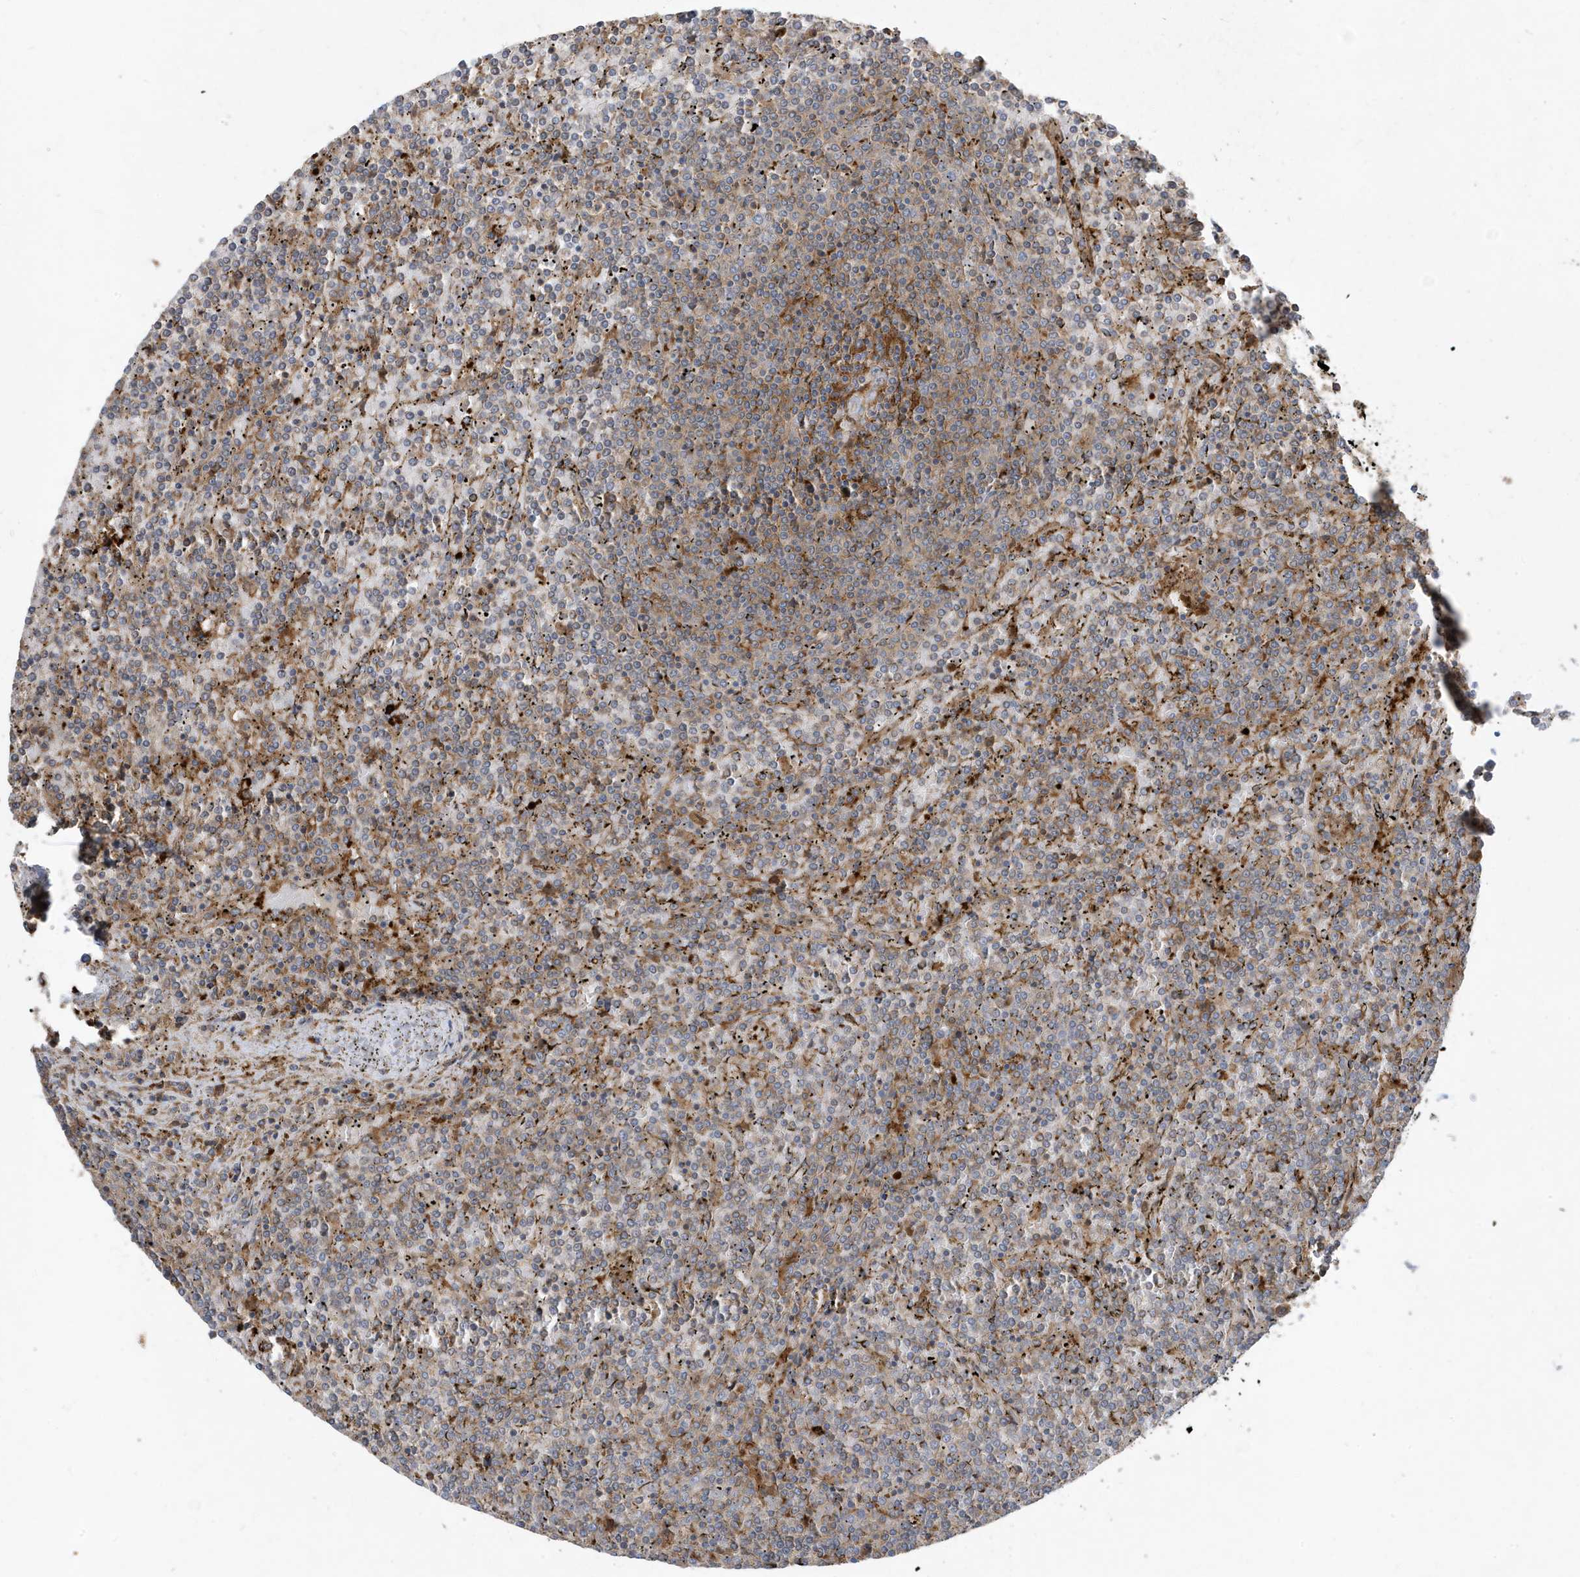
{"staining": {"intensity": "negative", "quantity": "none", "location": "none"}, "tissue": "lymphoma", "cell_type": "Tumor cells", "image_type": "cancer", "snomed": [{"axis": "morphology", "description": "Malignant lymphoma, non-Hodgkin's type, Low grade"}, {"axis": "topography", "description": "Spleen"}], "caption": "Photomicrograph shows no significant protein positivity in tumor cells of lymphoma.", "gene": "ABTB1", "patient": {"sex": "female", "age": 19}}